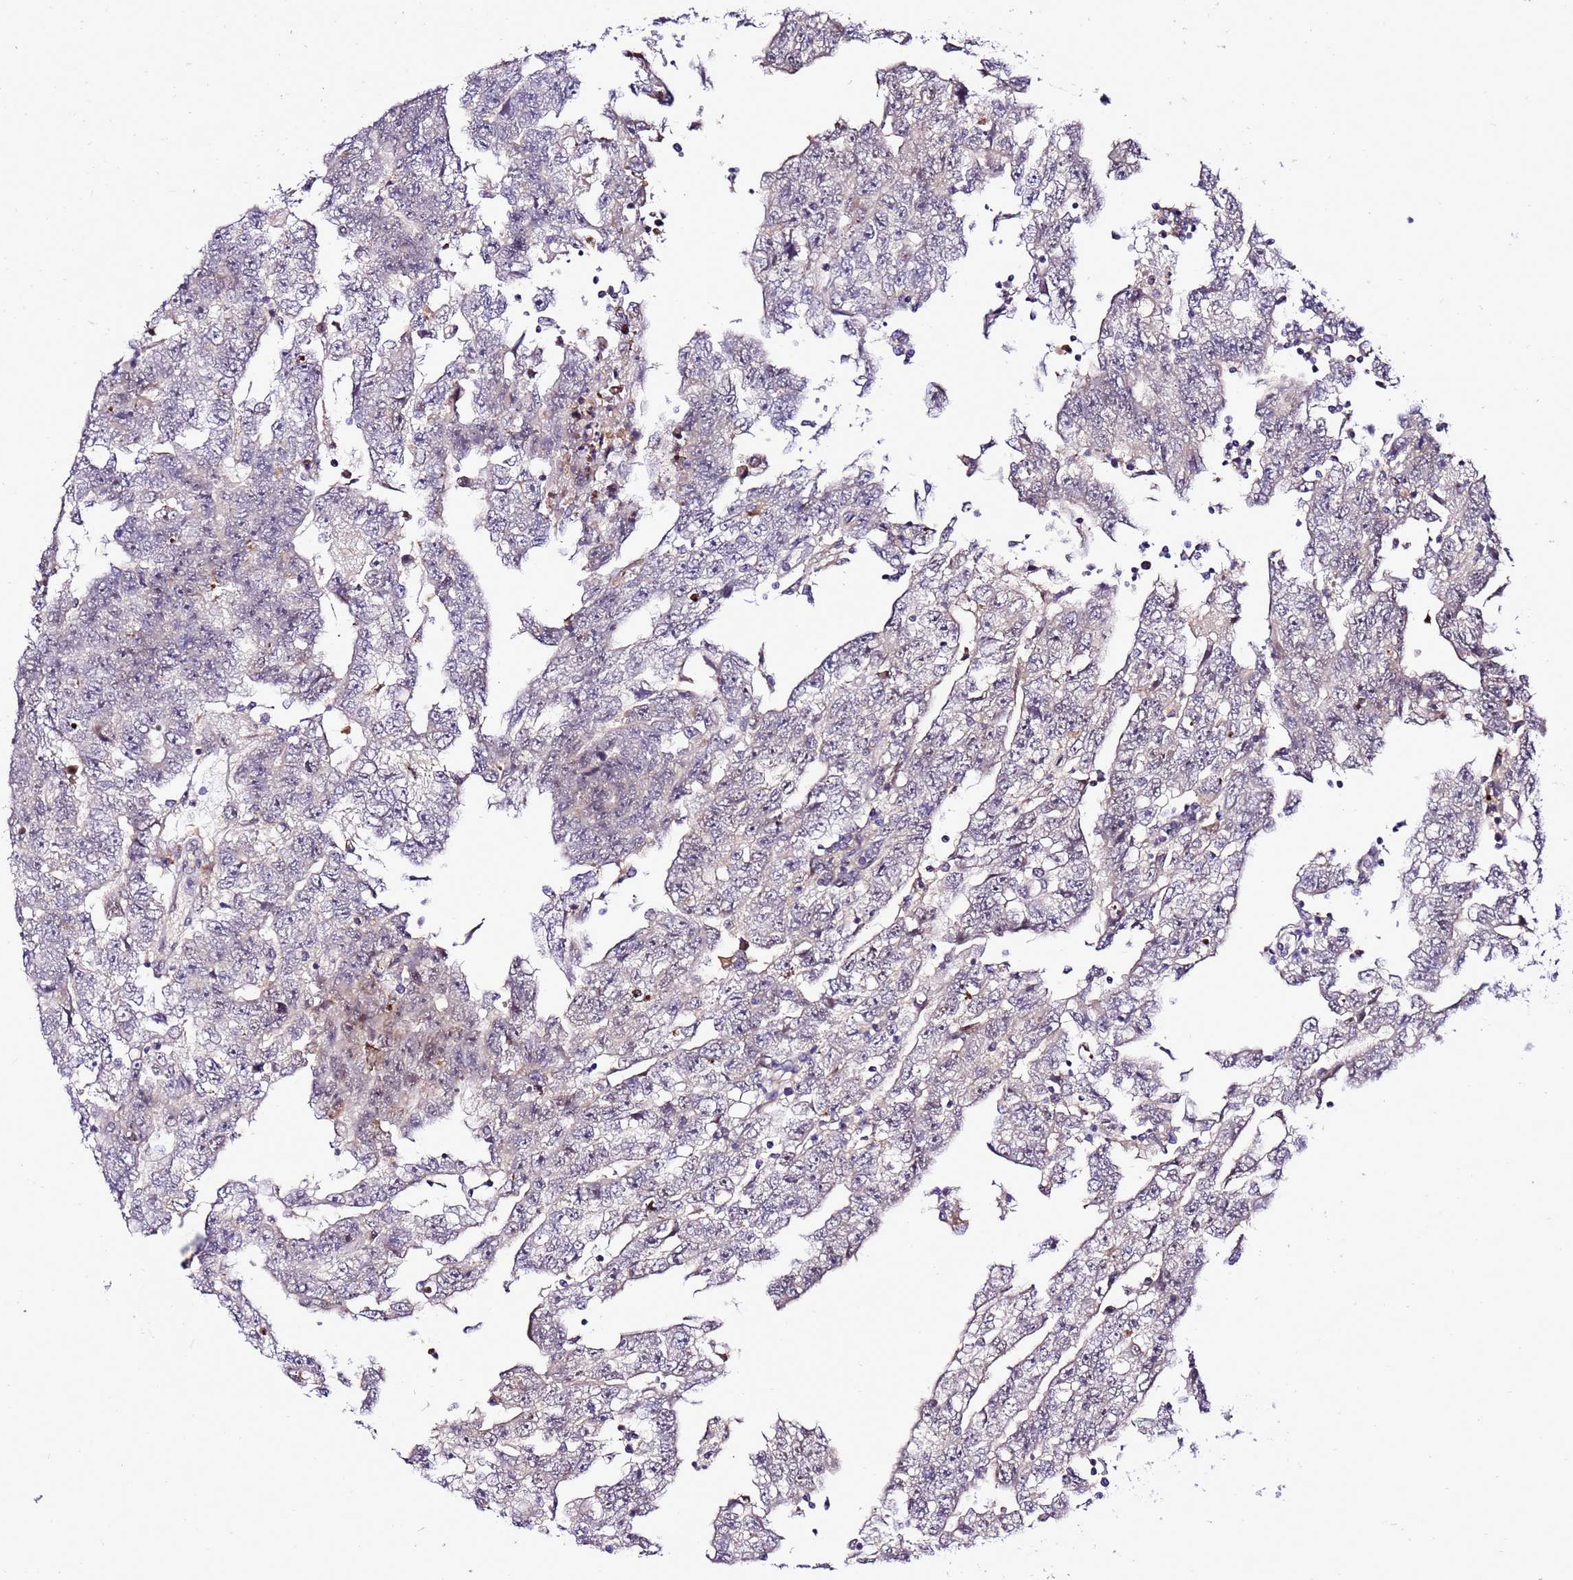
{"staining": {"intensity": "negative", "quantity": "none", "location": "none"}, "tissue": "testis cancer", "cell_type": "Tumor cells", "image_type": "cancer", "snomed": [{"axis": "morphology", "description": "Carcinoma, Embryonal, NOS"}, {"axis": "topography", "description": "Testis"}], "caption": "Testis cancer stained for a protein using IHC displays no positivity tumor cells.", "gene": "C19orf47", "patient": {"sex": "male", "age": 25}}